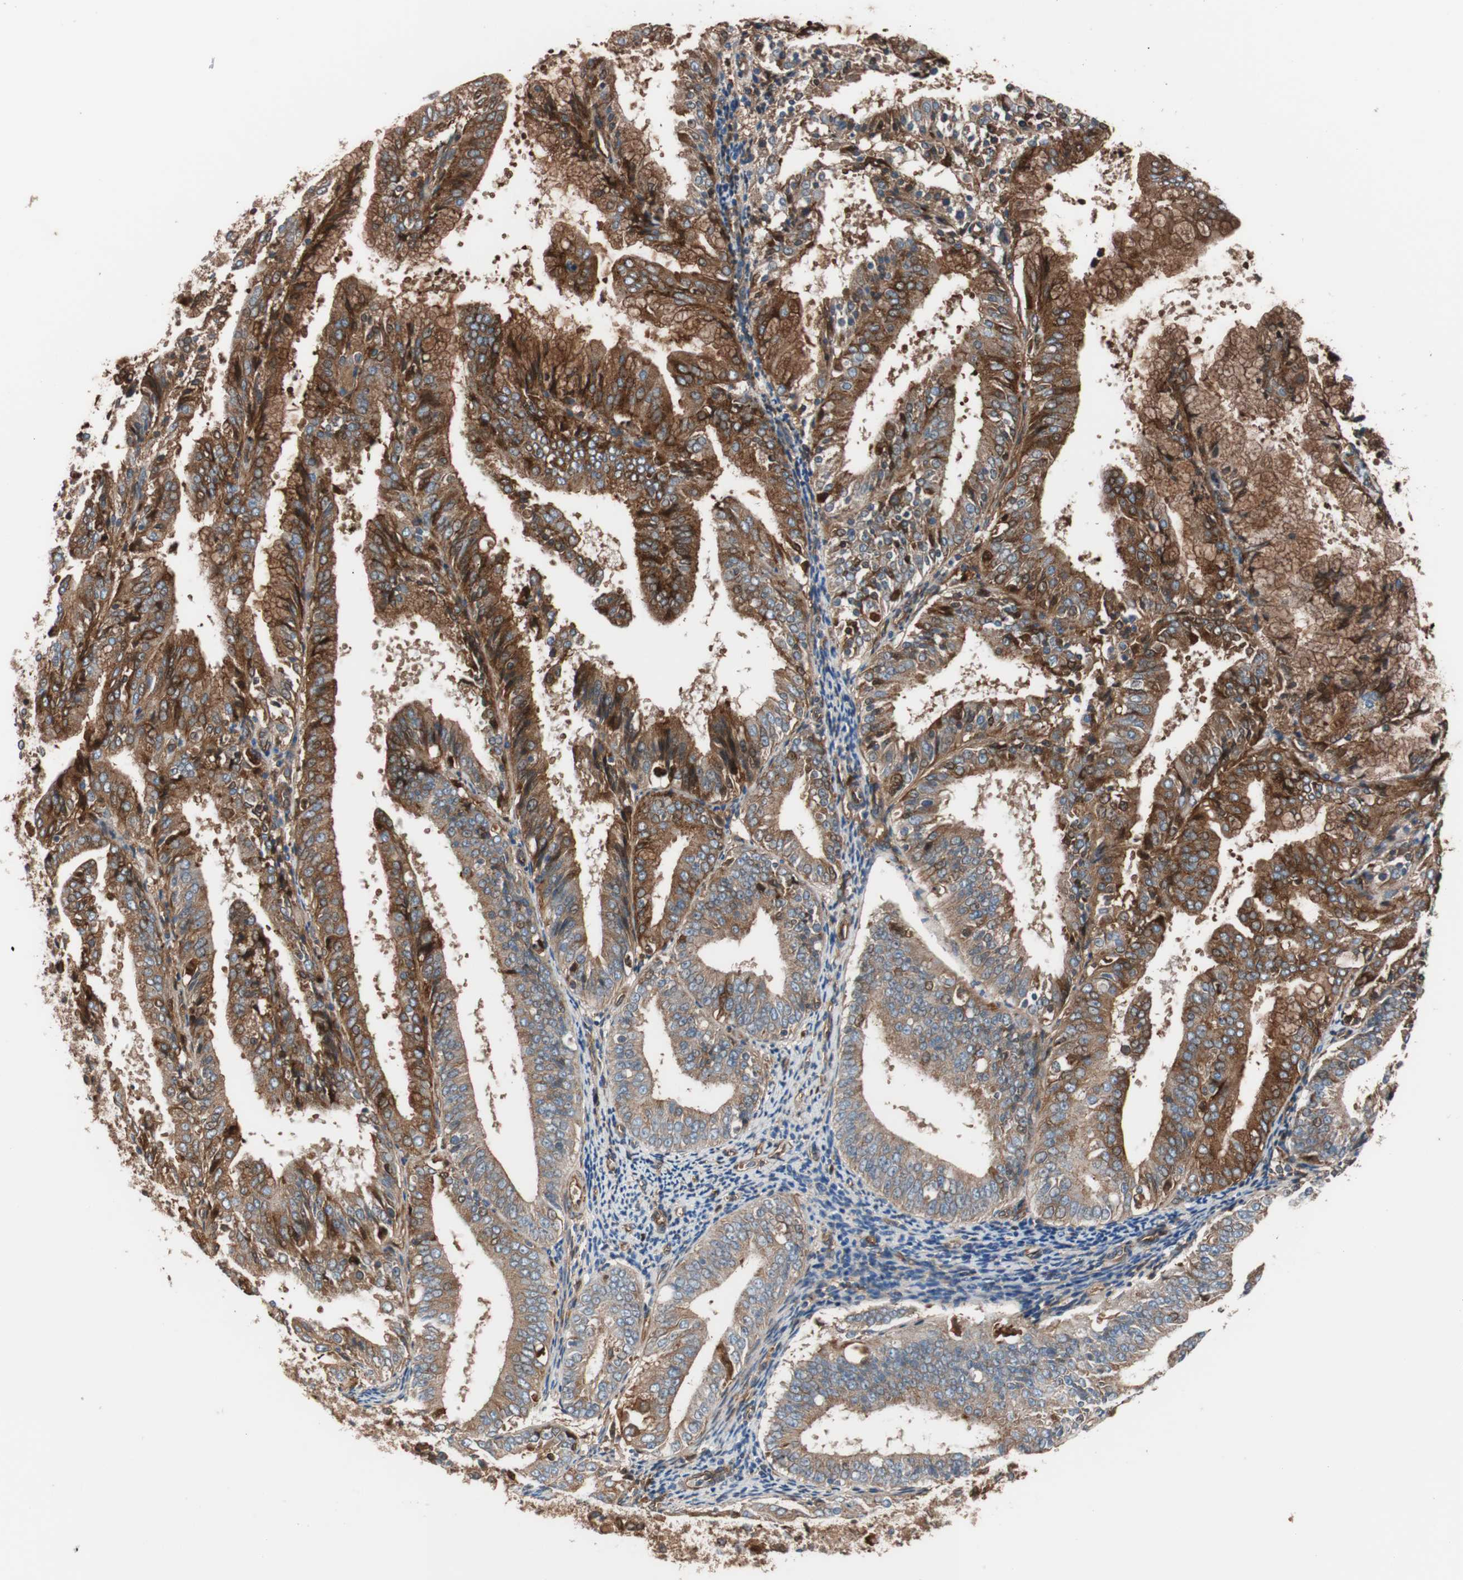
{"staining": {"intensity": "strong", "quantity": ">75%", "location": "cytoplasmic/membranous"}, "tissue": "endometrial cancer", "cell_type": "Tumor cells", "image_type": "cancer", "snomed": [{"axis": "morphology", "description": "Adenocarcinoma, NOS"}, {"axis": "topography", "description": "Endometrium"}], "caption": "This image exhibits IHC staining of human endometrial cancer (adenocarcinoma), with high strong cytoplasmic/membranous expression in about >75% of tumor cells.", "gene": "SPINT1", "patient": {"sex": "female", "age": 63}}